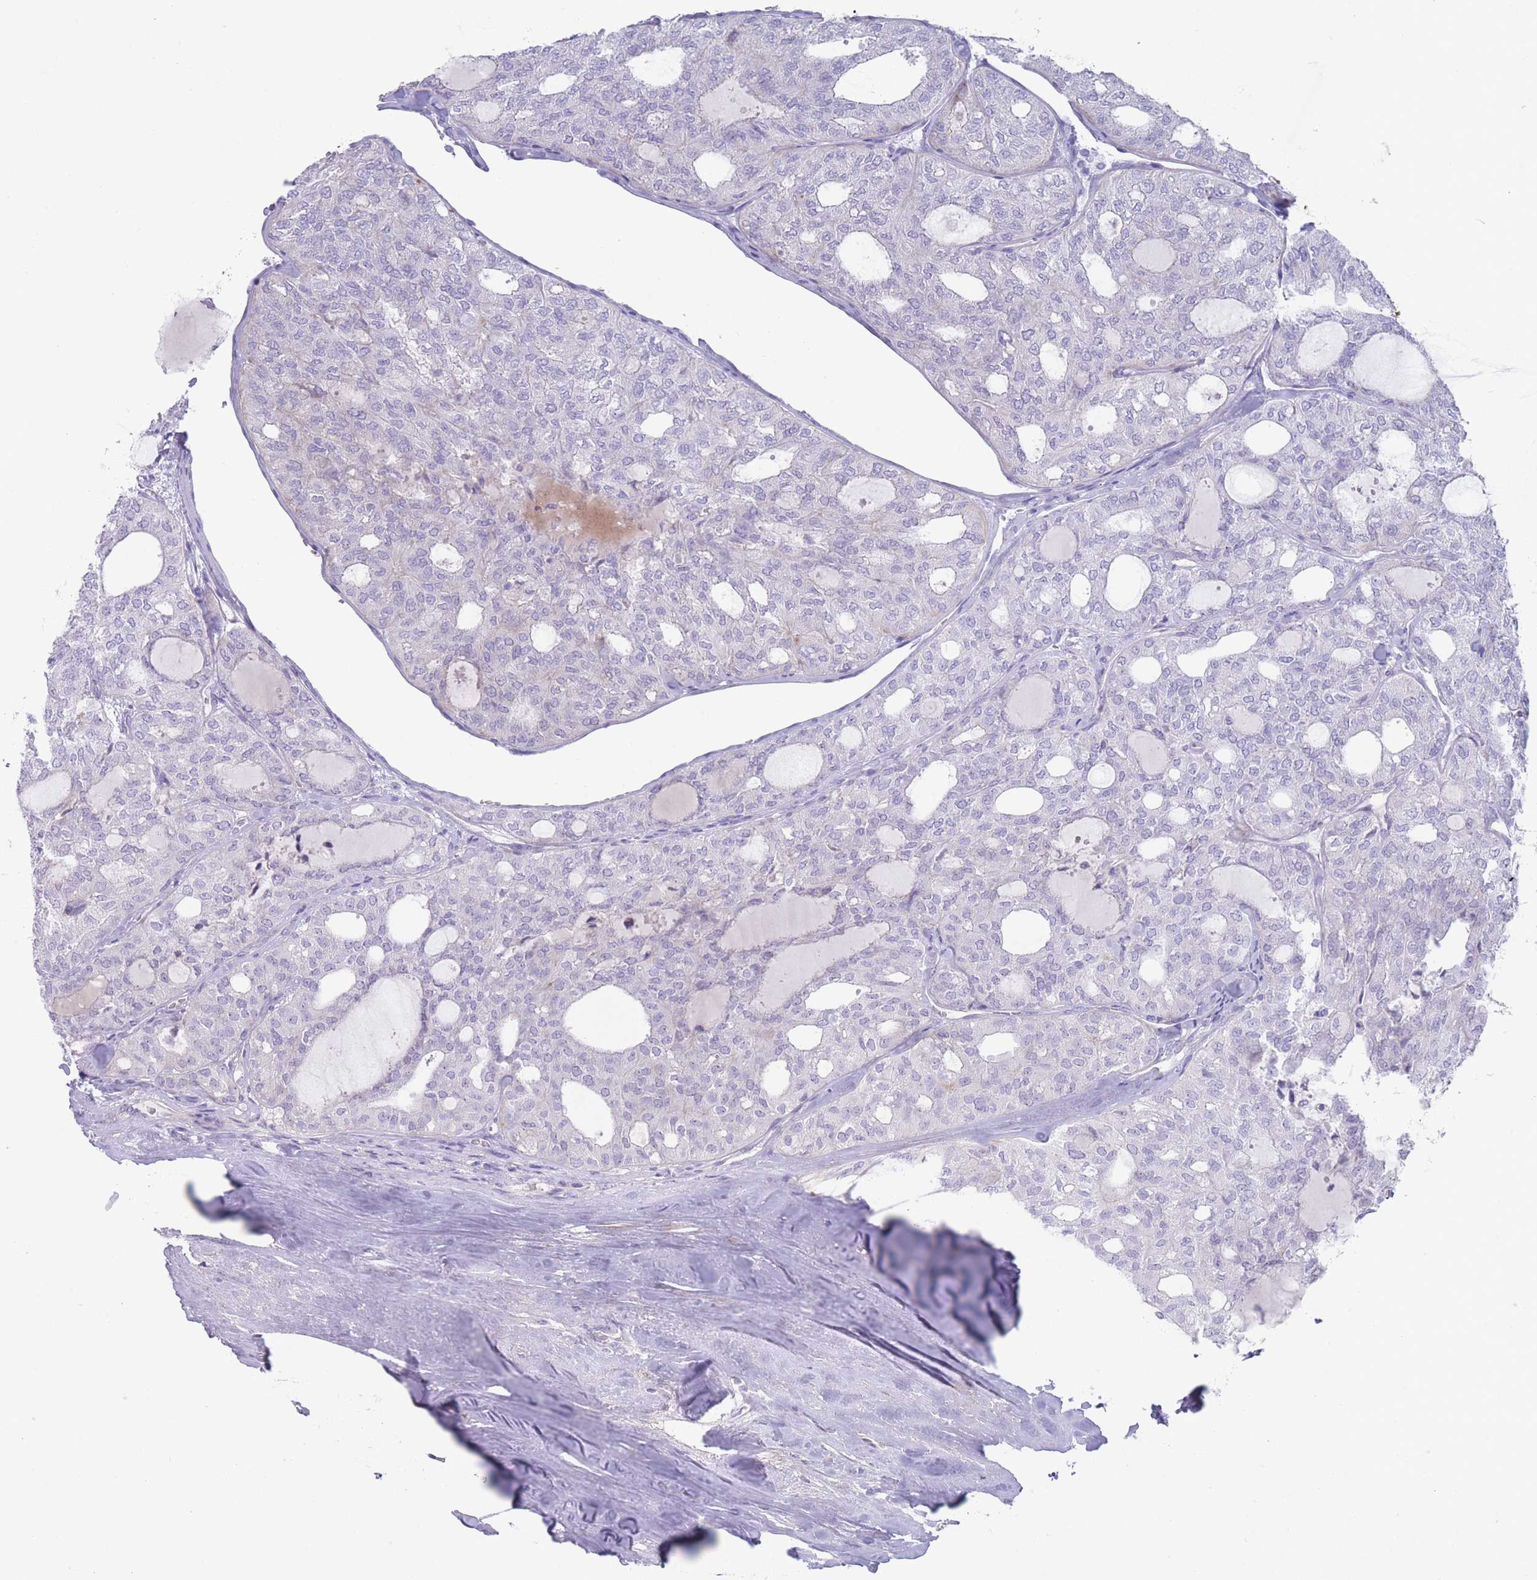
{"staining": {"intensity": "negative", "quantity": "none", "location": "none"}, "tissue": "thyroid cancer", "cell_type": "Tumor cells", "image_type": "cancer", "snomed": [{"axis": "morphology", "description": "Follicular adenoma carcinoma, NOS"}, {"axis": "topography", "description": "Thyroid gland"}], "caption": "Thyroid cancer (follicular adenoma carcinoma) was stained to show a protein in brown. There is no significant expression in tumor cells. (Stains: DAB (3,3'-diaminobenzidine) IHC with hematoxylin counter stain, Microscopy: brightfield microscopy at high magnification).", "gene": "PAIP2B", "patient": {"sex": "male", "age": 75}}